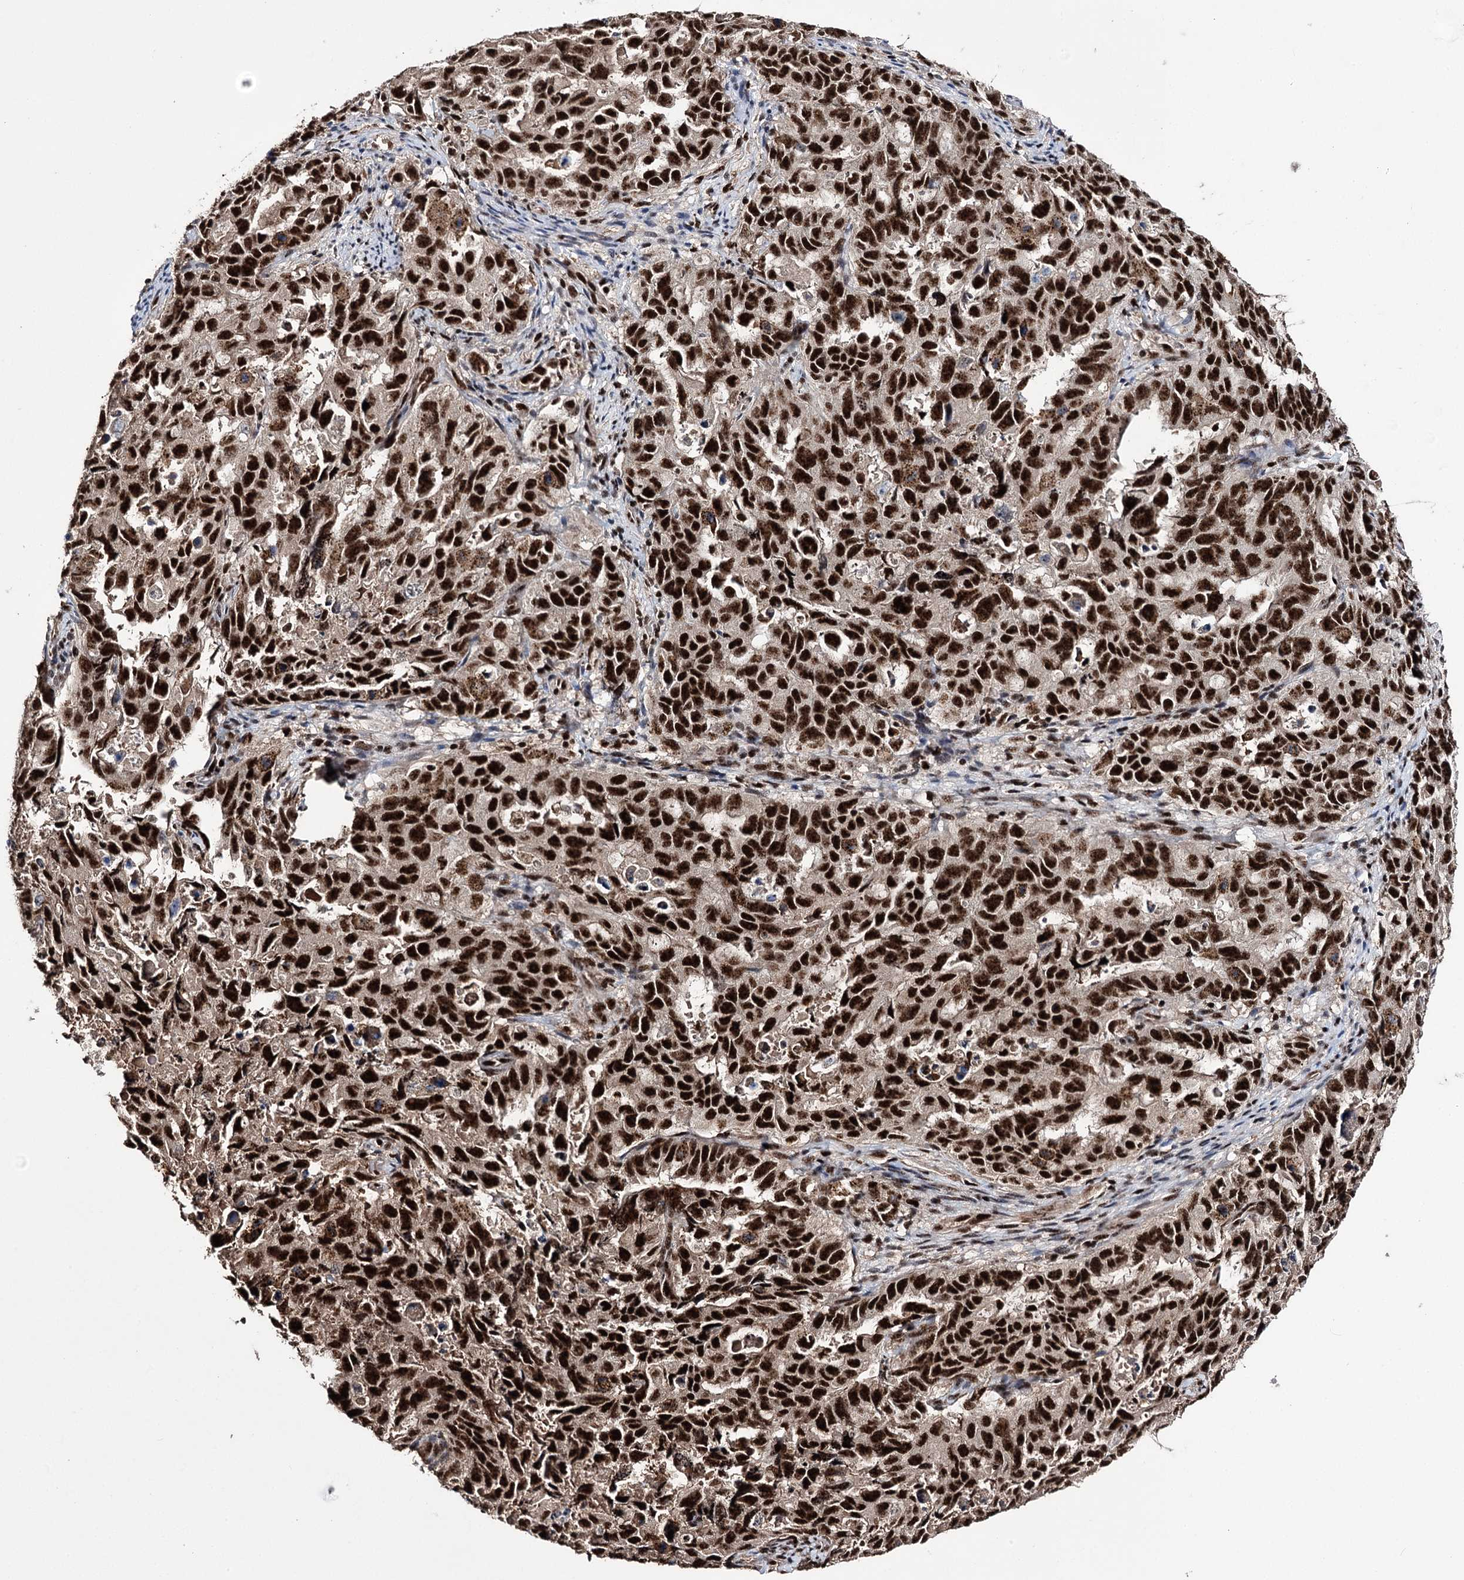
{"staining": {"intensity": "strong", "quantity": ">75%", "location": "nuclear"}, "tissue": "endometrial cancer", "cell_type": "Tumor cells", "image_type": "cancer", "snomed": [{"axis": "morphology", "description": "Adenocarcinoma, NOS"}, {"axis": "topography", "description": "Endometrium"}], "caption": "Endometrial adenocarcinoma tissue demonstrates strong nuclear positivity in approximately >75% of tumor cells, visualized by immunohistochemistry.", "gene": "PRPF40A", "patient": {"sex": "female", "age": 65}}